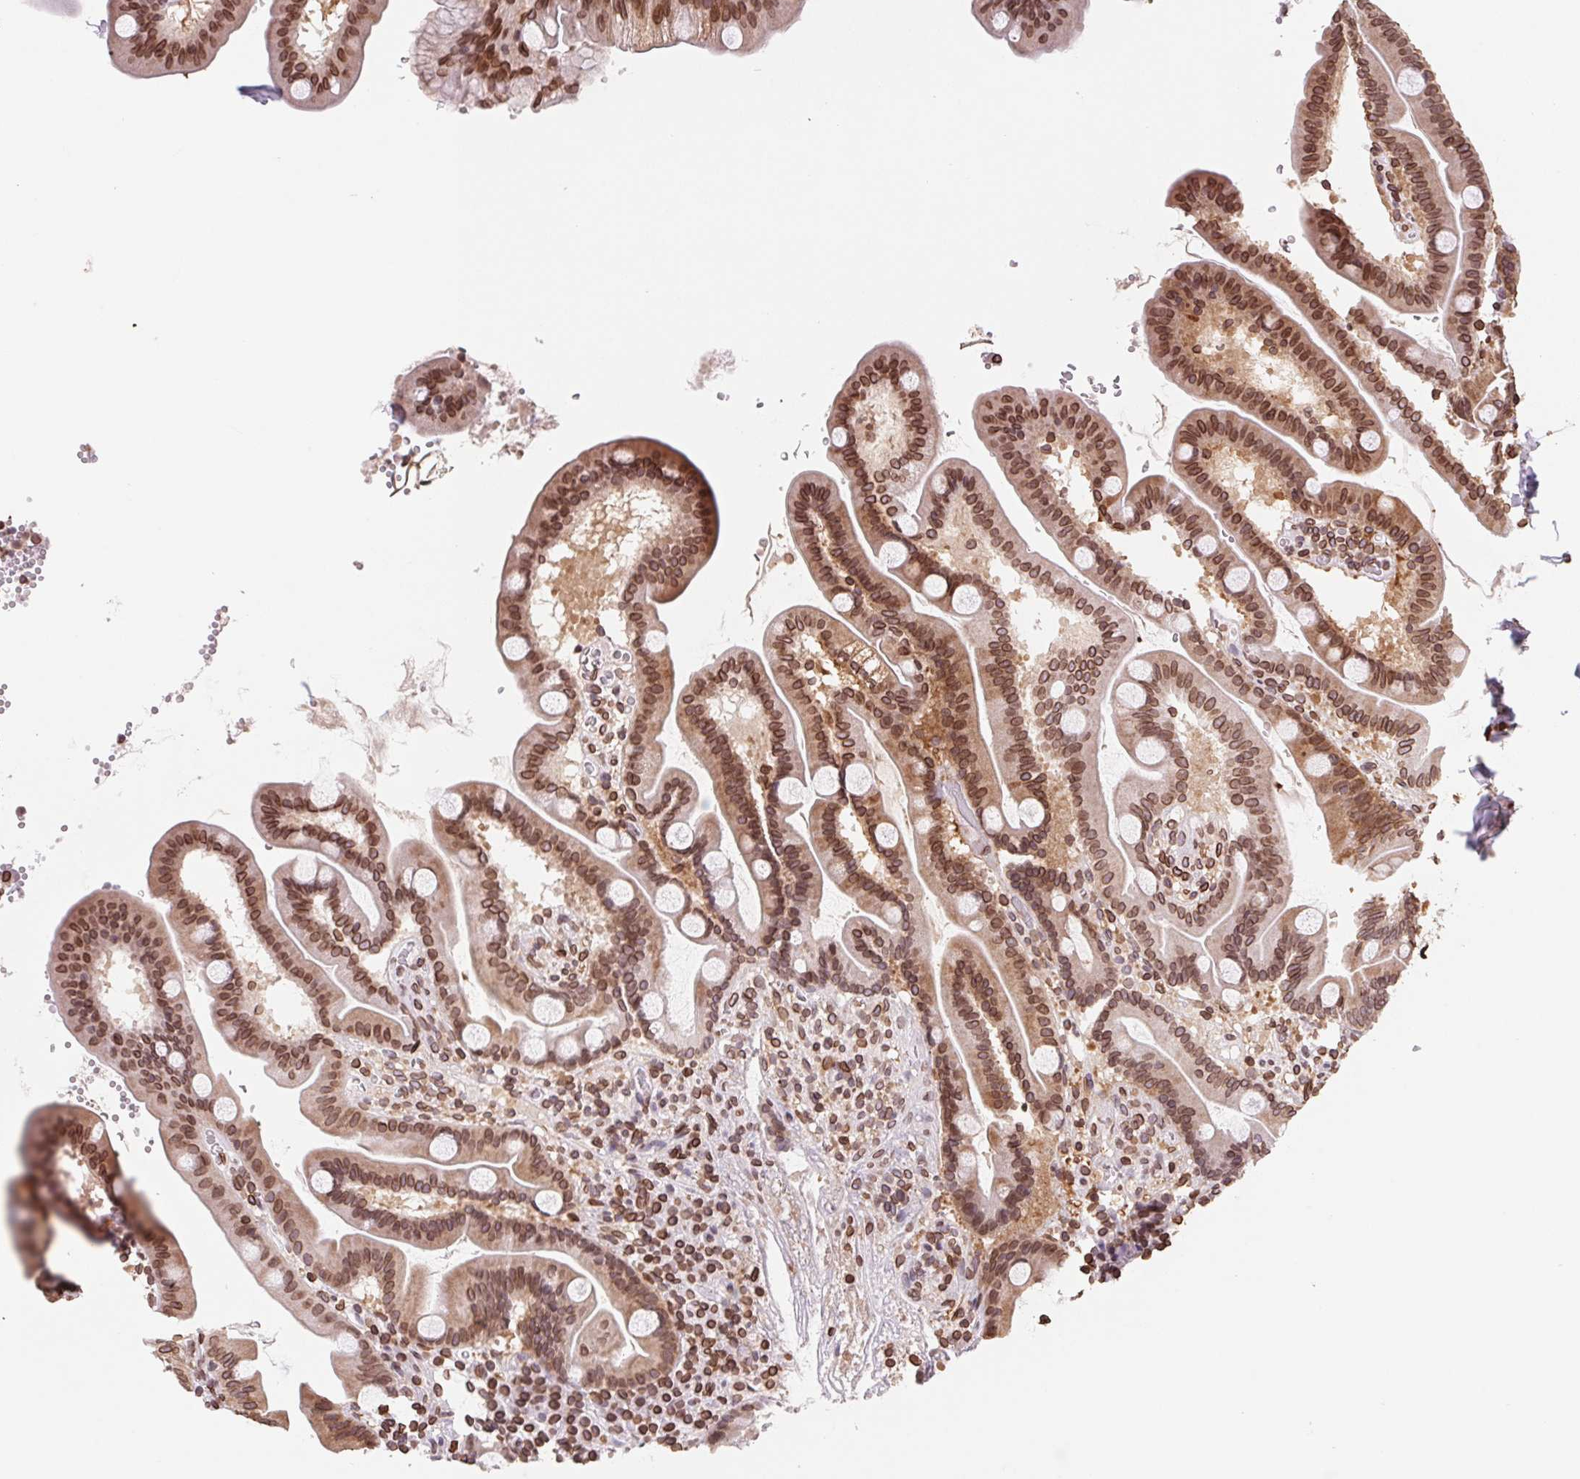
{"staining": {"intensity": "strong", "quantity": ">75%", "location": "cytoplasmic/membranous,nuclear"}, "tissue": "duodenum", "cell_type": "Glandular cells", "image_type": "normal", "snomed": [{"axis": "morphology", "description": "Normal tissue, NOS"}, {"axis": "topography", "description": "Duodenum"}], "caption": "This micrograph displays benign duodenum stained with immunohistochemistry to label a protein in brown. The cytoplasmic/membranous,nuclear of glandular cells show strong positivity for the protein. Nuclei are counter-stained blue.", "gene": "LMNB2", "patient": {"sex": "male", "age": 59}}